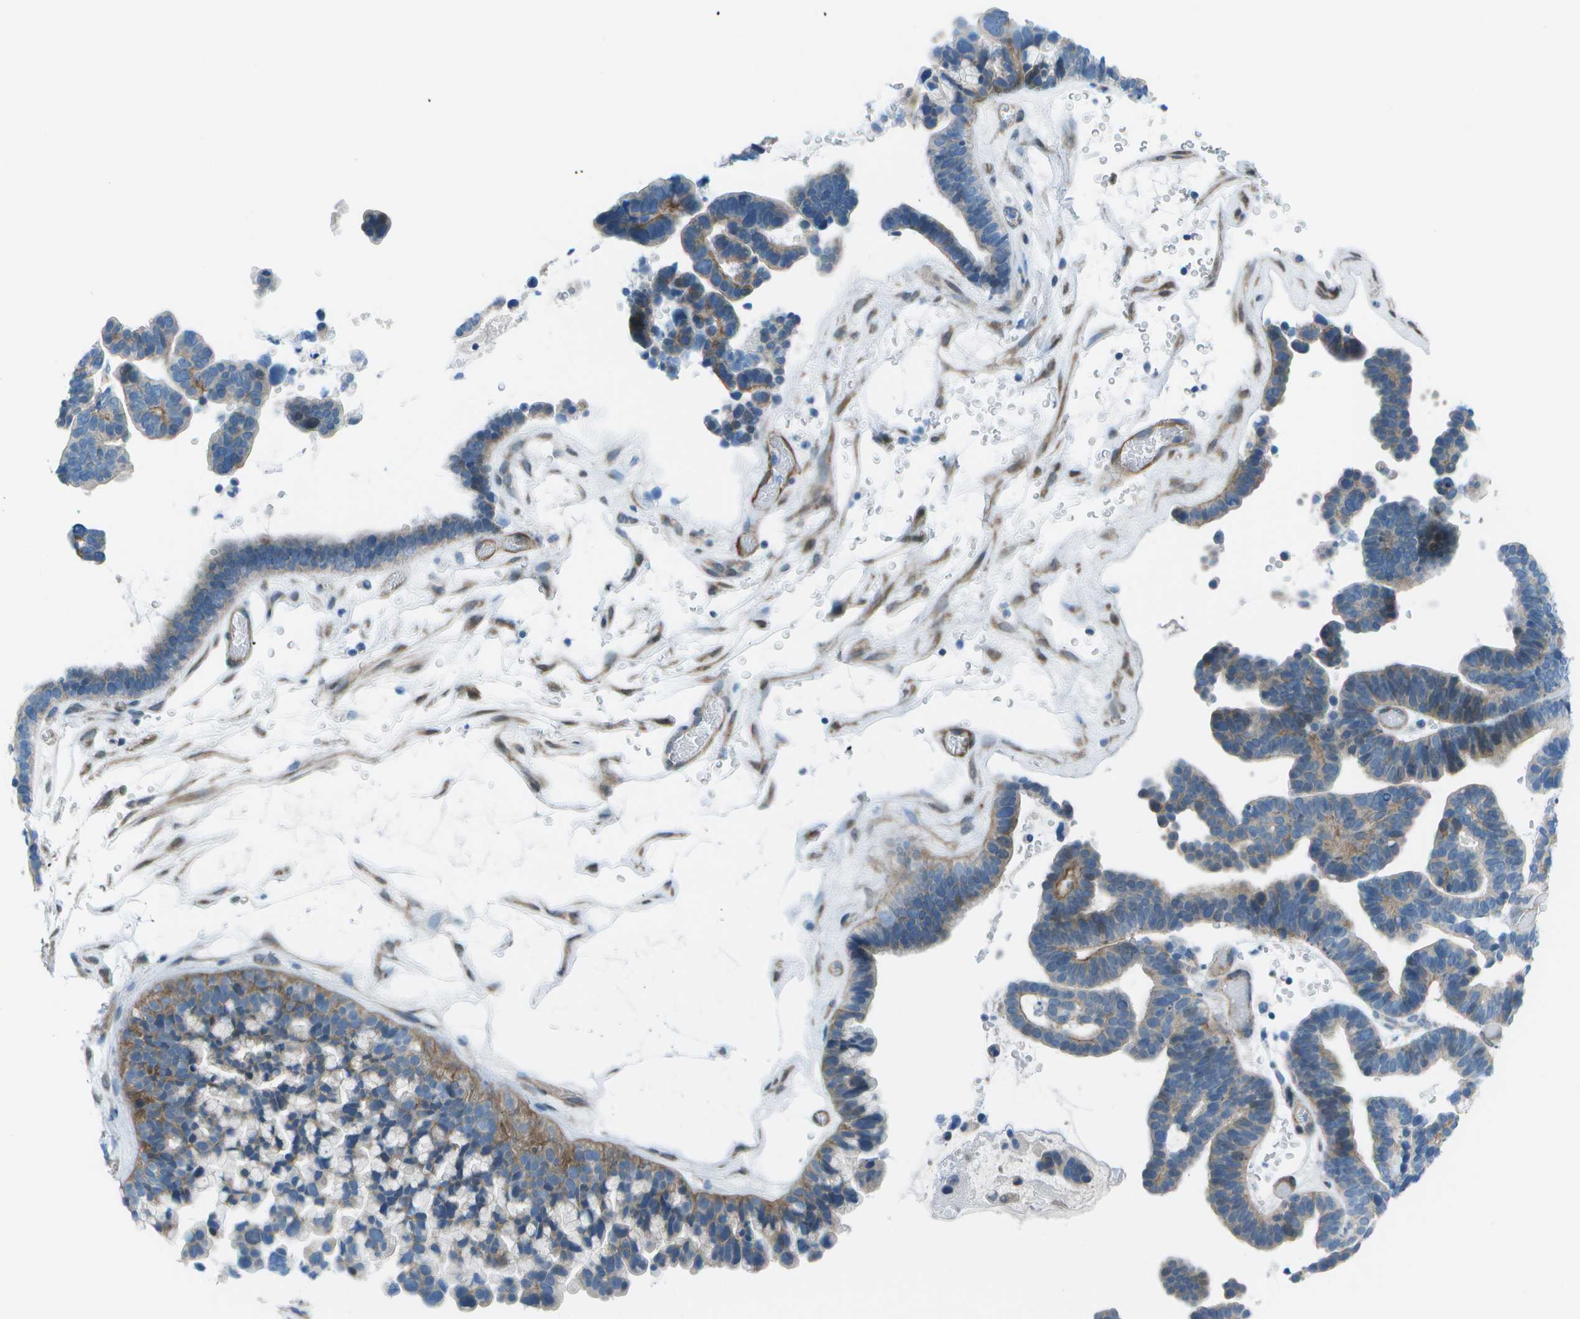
{"staining": {"intensity": "moderate", "quantity": "25%-75%", "location": "cytoplasmic/membranous"}, "tissue": "ovarian cancer", "cell_type": "Tumor cells", "image_type": "cancer", "snomed": [{"axis": "morphology", "description": "Cystadenocarcinoma, serous, NOS"}, {"axis": "topography", "description": "Ovary"}], "caption": "Human ovarian cancer stained with a brown dye exhibits moderate cytoplasmic/membranous positive positivity in approximately 25%-75% of tumor cells.", "gene": "SORBS3", "patient": {"sex": "female", "age": 56}}